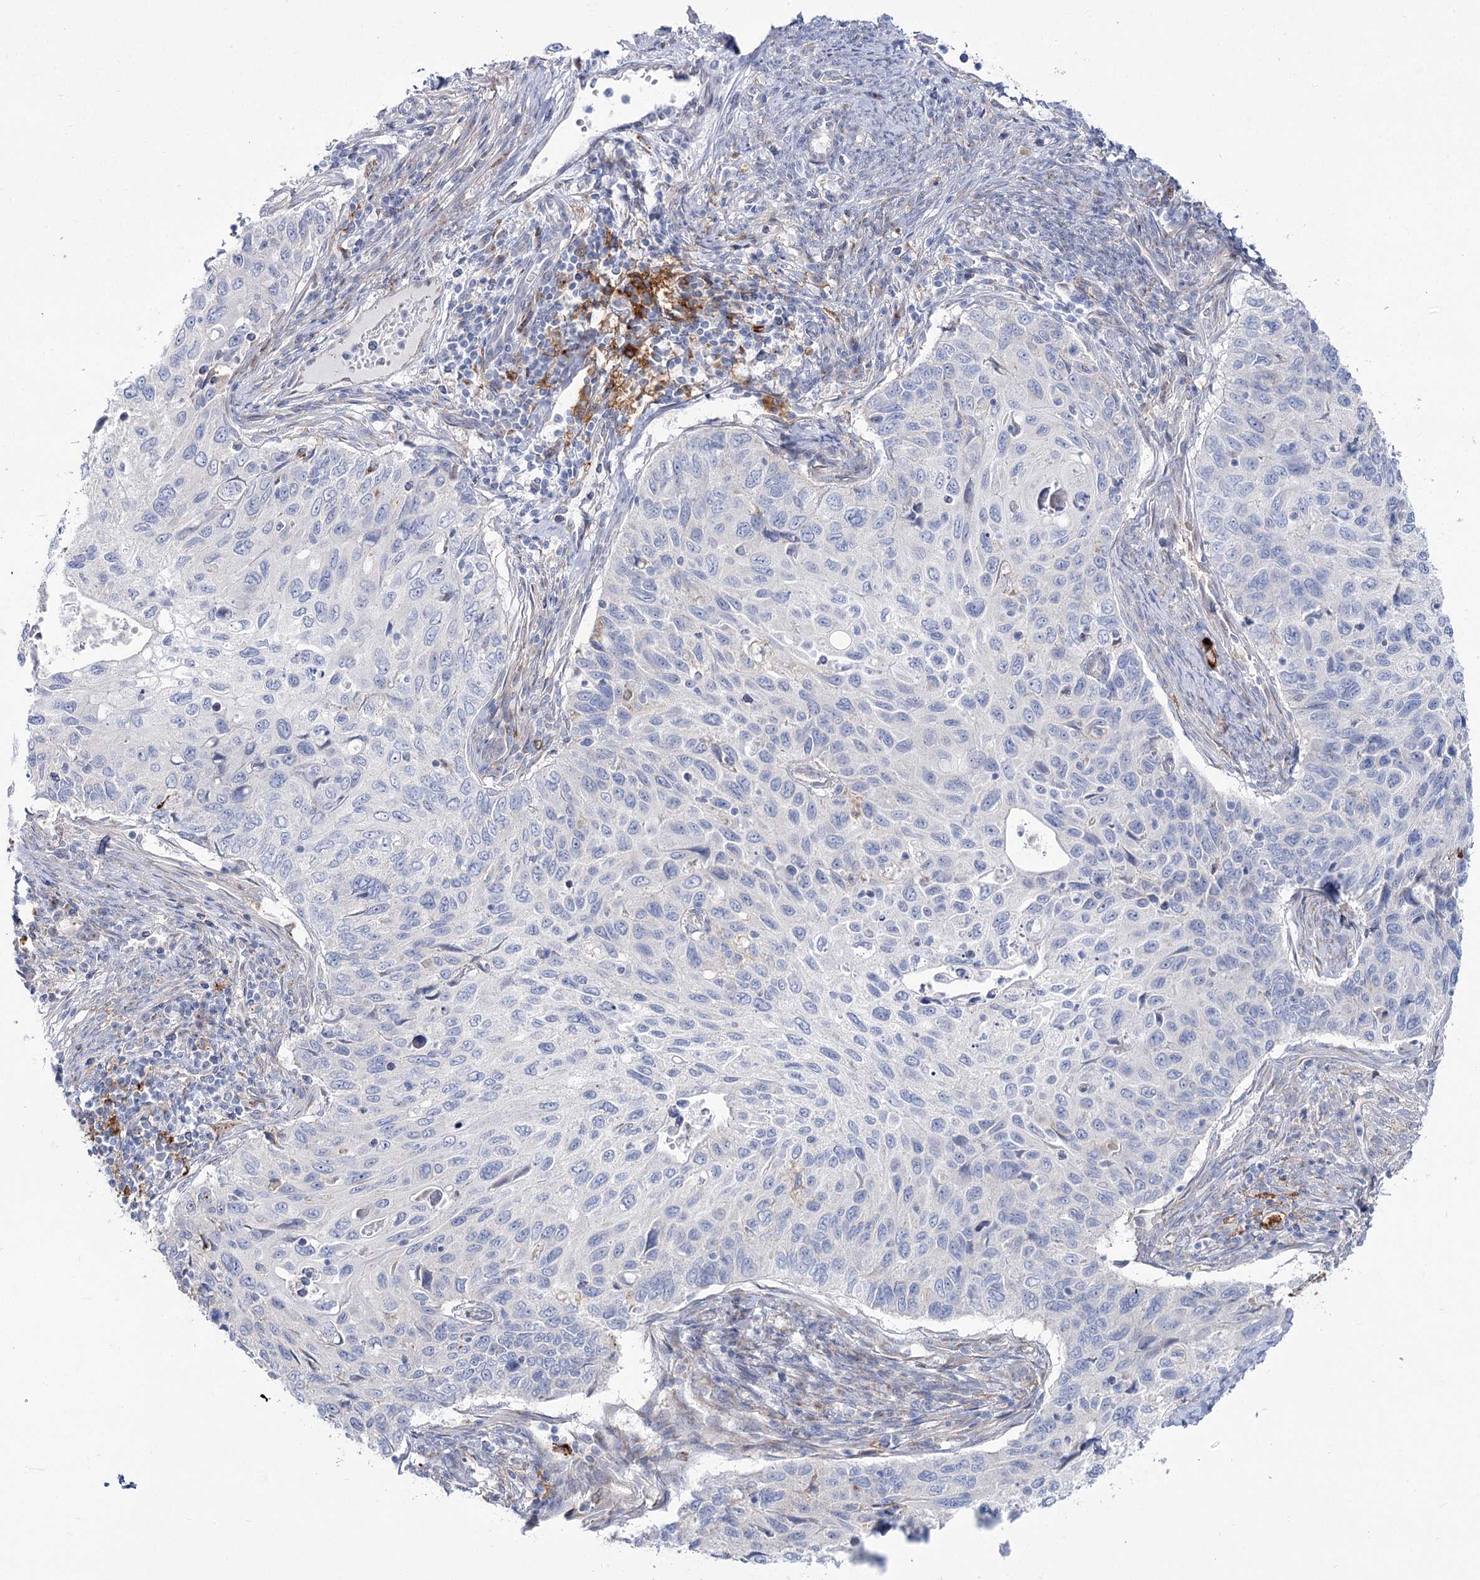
{"staining": {"intensity": "negative", "quantity": "none", "location": "none"}, "tissue": "cervical cancer", "cell_type": "Tumor cells", "image_type": "cancer", "snomed": [{"axis": "morphology", "description": "Squamous cell carcinoma, NOS"}, {"axis": "topography", "description": "Cervix"}], "caption": "Tumor cells show no significant protein staining in cervical cancer (squamous cell carcinoma).", "gene": "SUOX", "patient": {"sex": "female", "age": 70}}